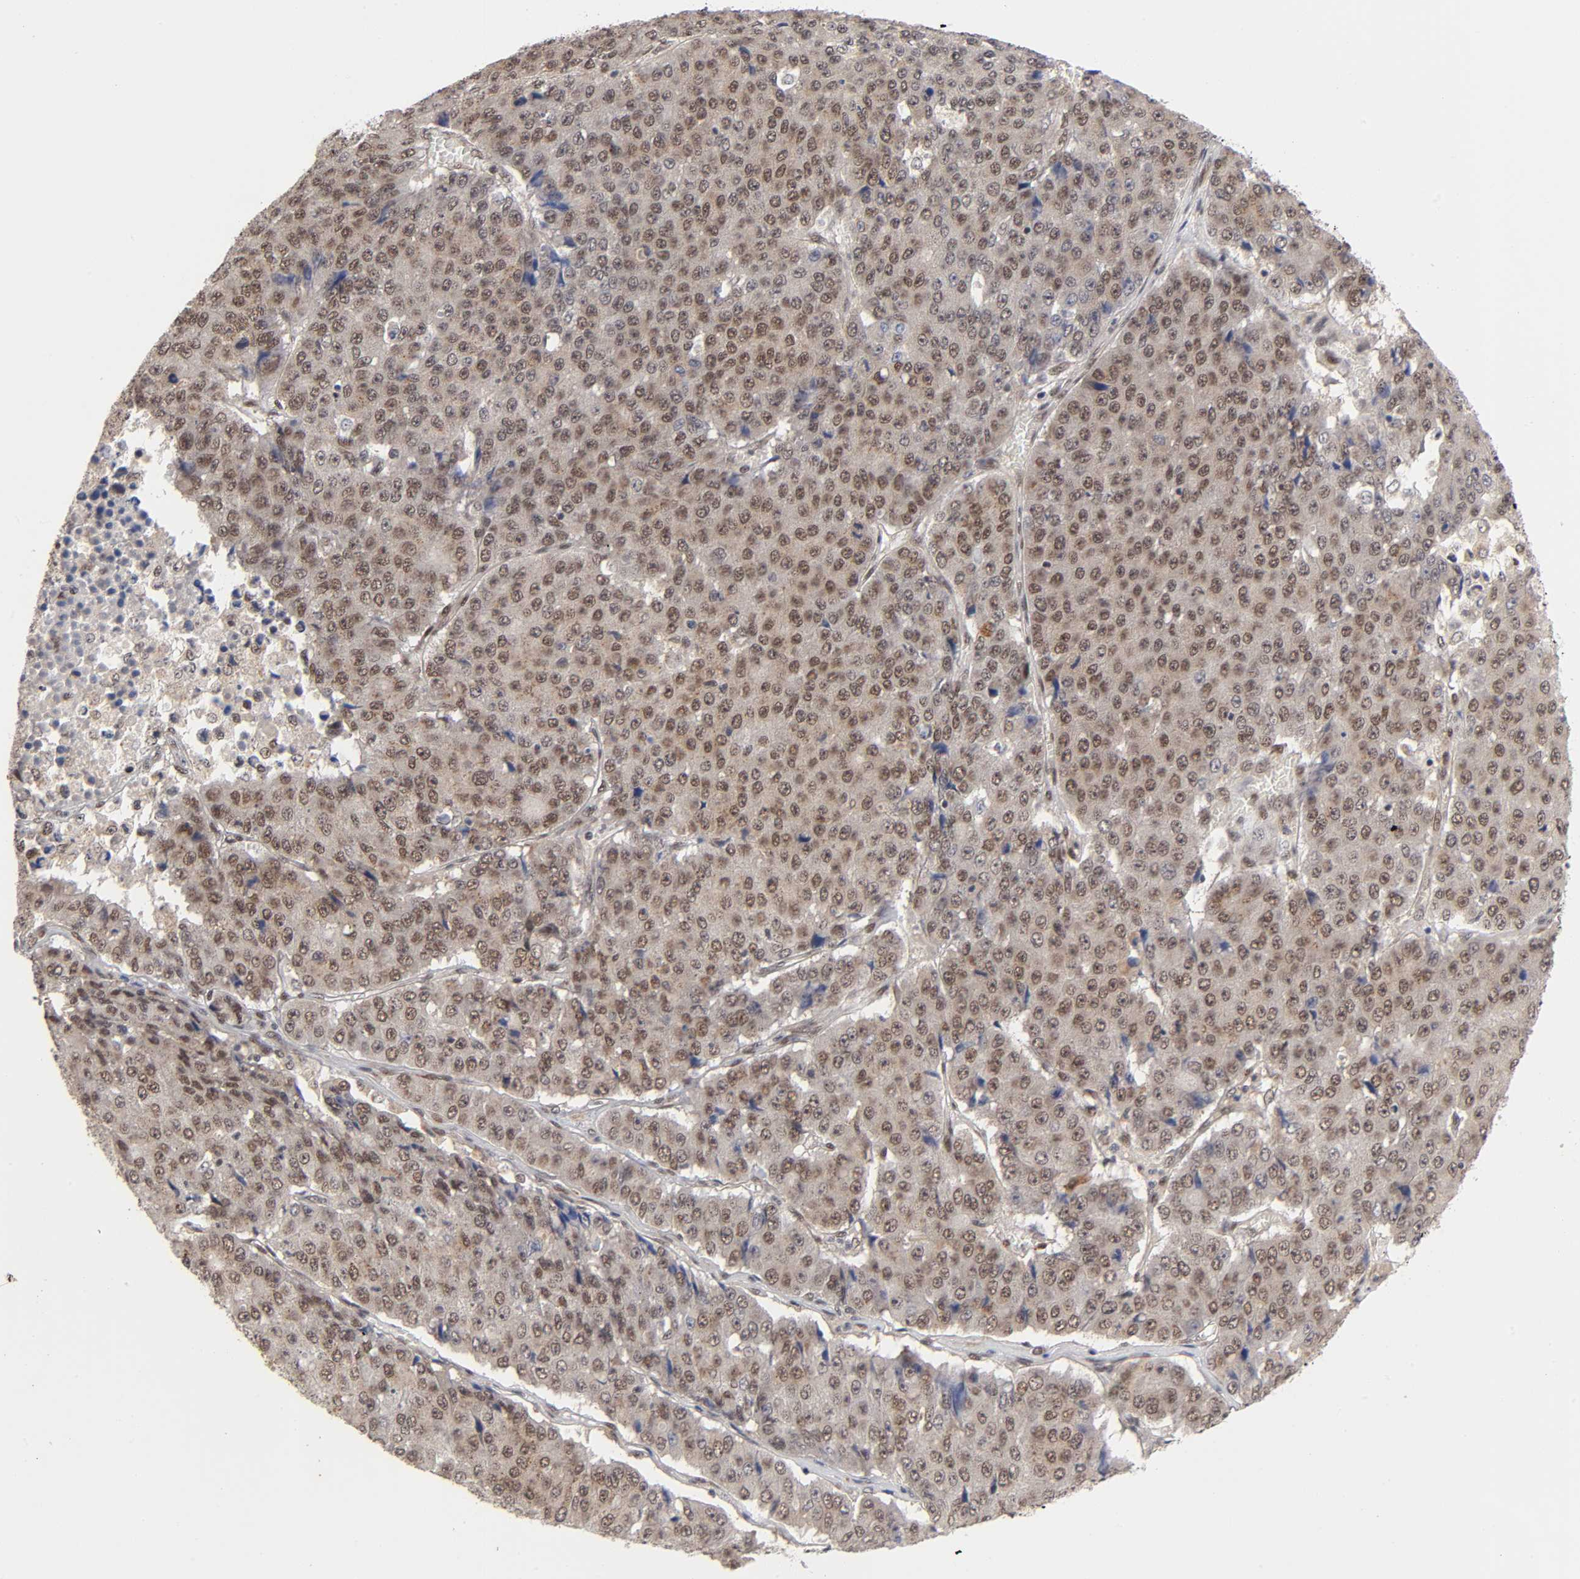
{"staining": {"intensity": "moderate", "quantity": ">75%", "location": "cytoplasmic/membranous,nuclear"}, "tissue": "pancreatic cancer", "cell_type": "Tumor cells", "image_type": "cancer", "snomed": [{"axis": "morphology", "description": "Adenocarcinoma, NOS"}, {"axis": "topography", "description": "Pancreas"}], "caption": "This is a histology image of immunohistochemistry (IHC) staining of pancreatic cancer (adenocarcinoma), which shows moderate staining in the cytoplasmic/membranous and nuclear of tumor cells.", "gene": "EP300", "patient": {"sex": "male", "age": 50}}